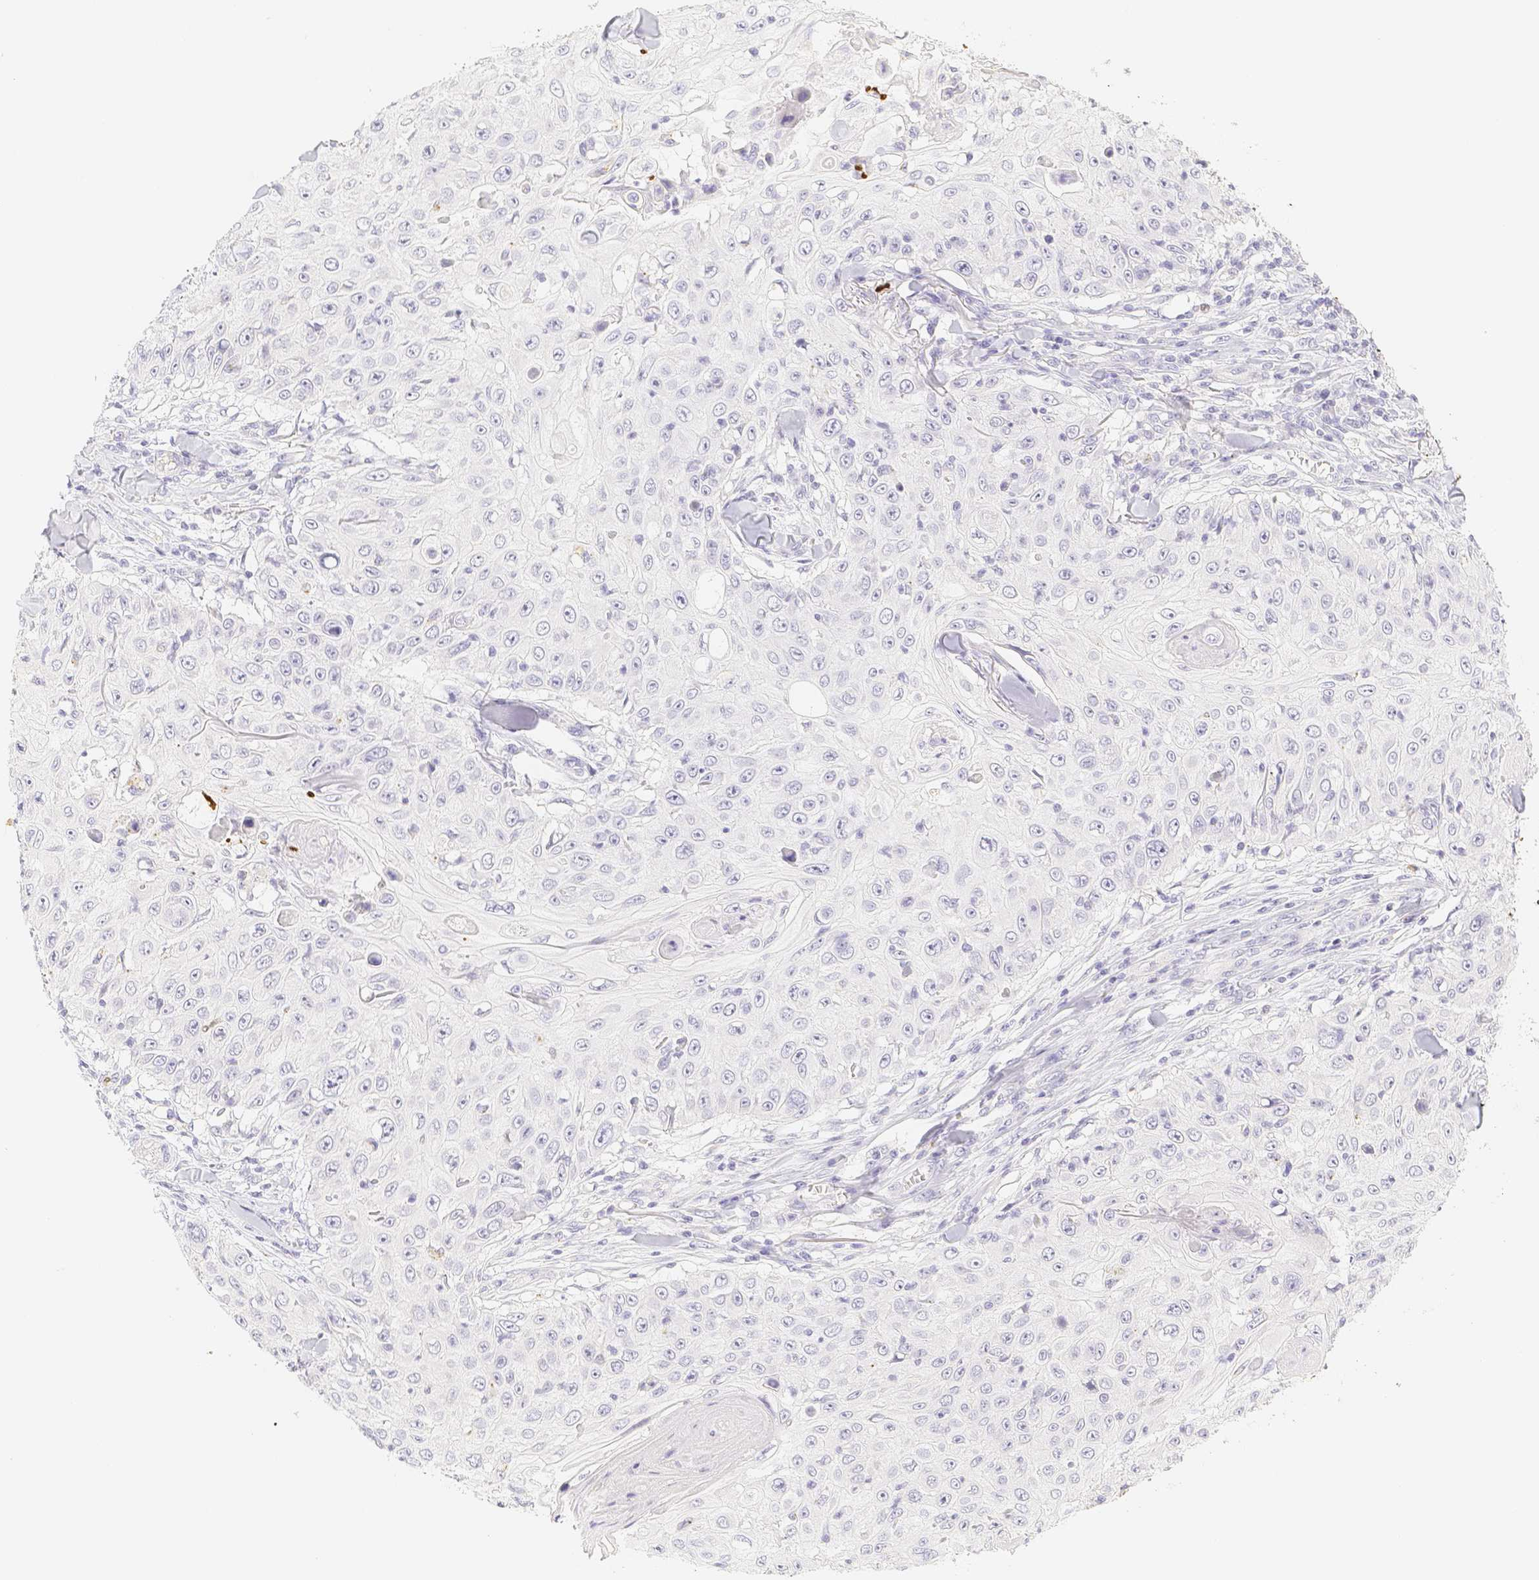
{"staining": {"intensity": "negative", "quantity": "none", "location": "none"}, "tissue": "skin cancer", "cell_type": "Tumor cells", "image_type": "cancer", "snomed": [{"axis": "morphology", "description": "Squamous cell carcinoma, NOS"}, {"axis": "topography", "description": "Skin"}], "caption": "Photomicrograph shows no significant protein positivity in tumor cells of squamous cell carcinoma (skin). The staining is performed using DAB brown chromogen with nuclei counter-stained in using hematoxylin.", "gene": "PADI4", "patient": {"sex": "male", "age": 86}}